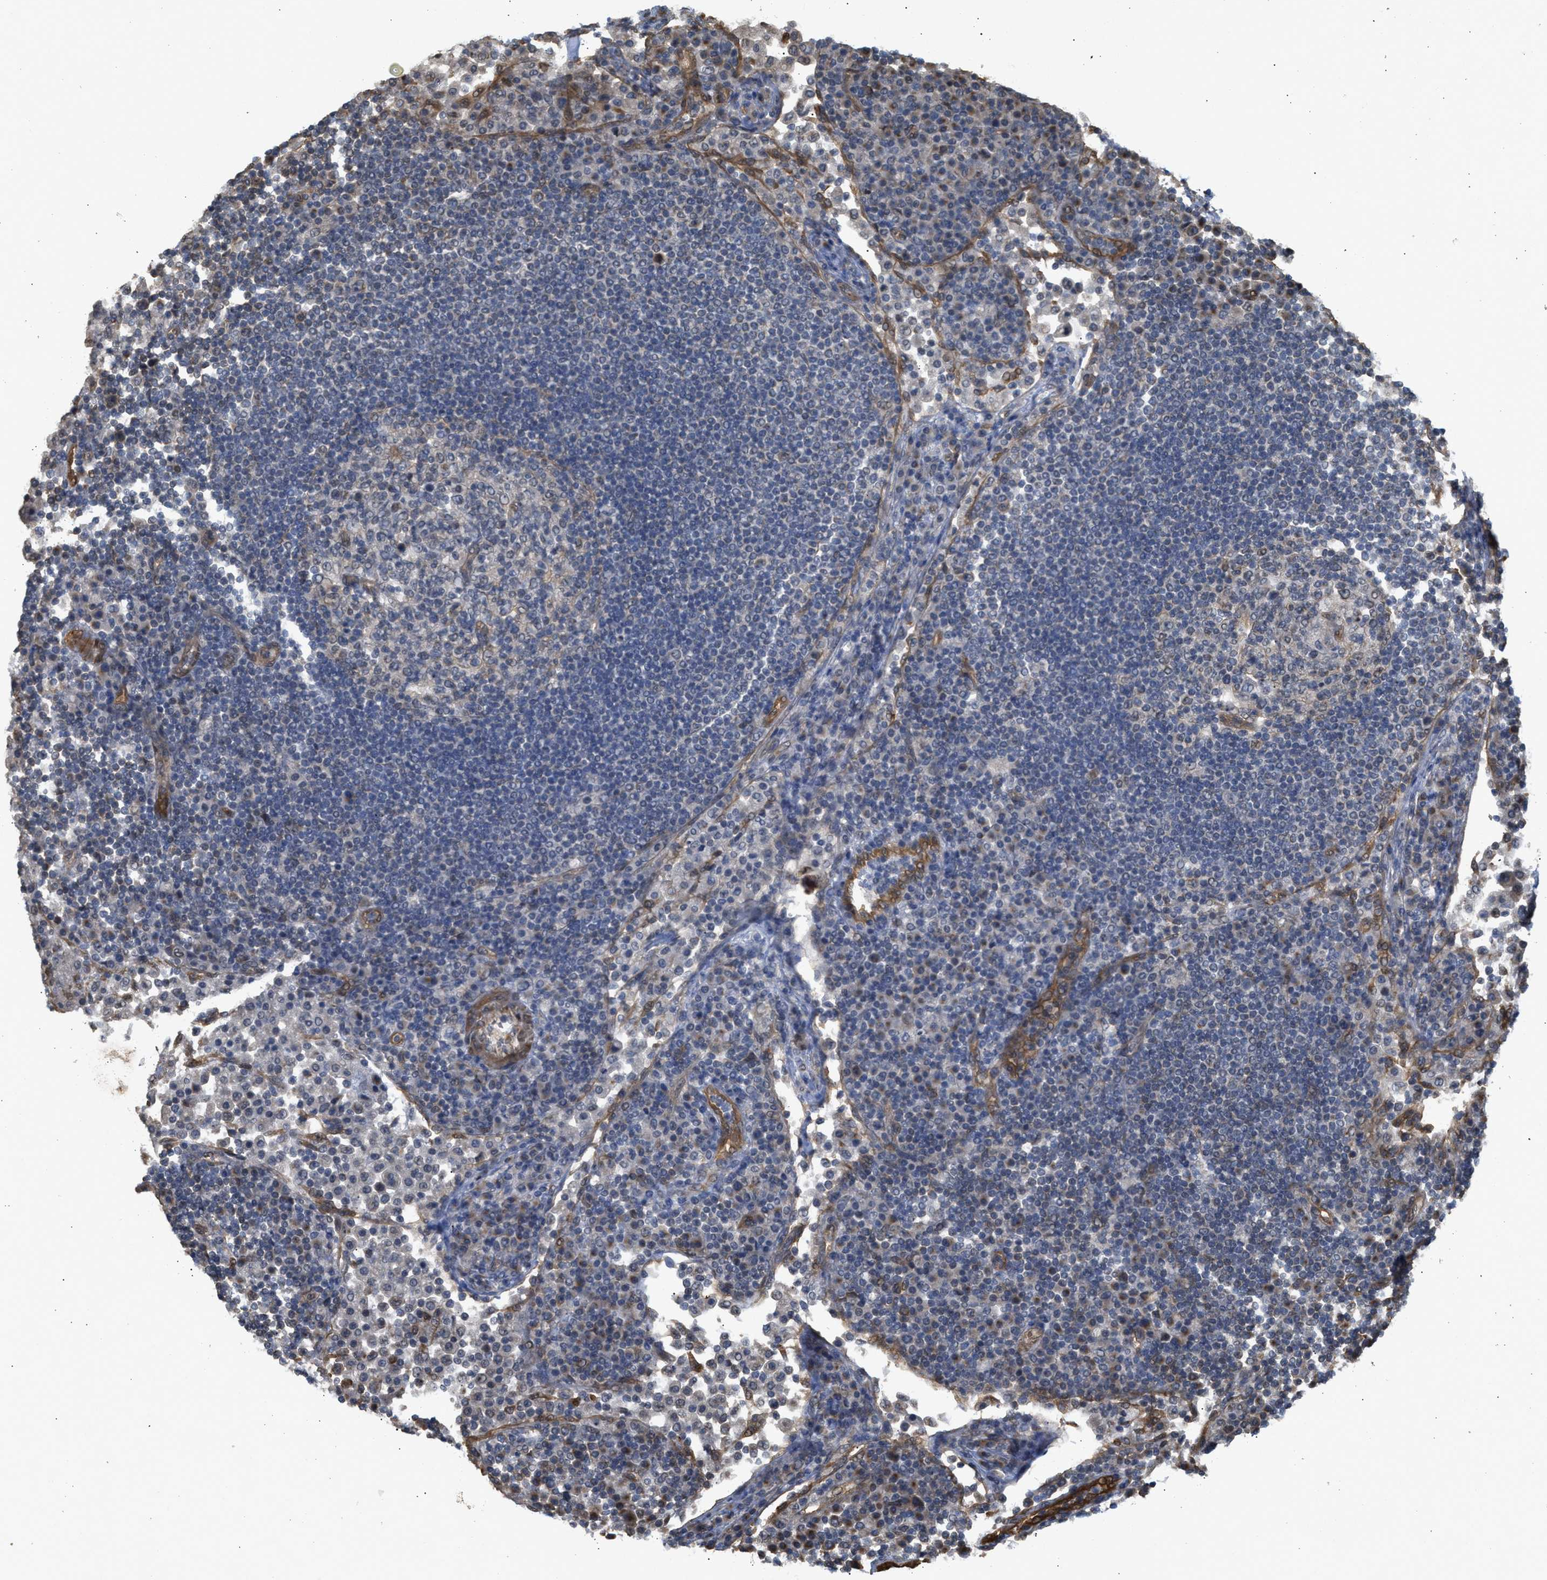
{"staining": {"intensity": "negative", "quantity": "none", "location": "none"}, "tissue": "lymph node", "cell_type": "Germinal center cells", "image_type": "normal", "snomed": [{"axis": "morphology", "description": "Normal tissue, NOS"}, {"axis": "topography", "description": "Lymph node"}], "caption": "The image displays no staining of germinal center cells in normal lymph node. The staining is performed using DAB (3,3'-diaminobenzidine) brown chromogen with nuclei counter-stained in using hematoxylin.", "gene": "BAG3", "patient": {"sex": "female", "age": 53}}